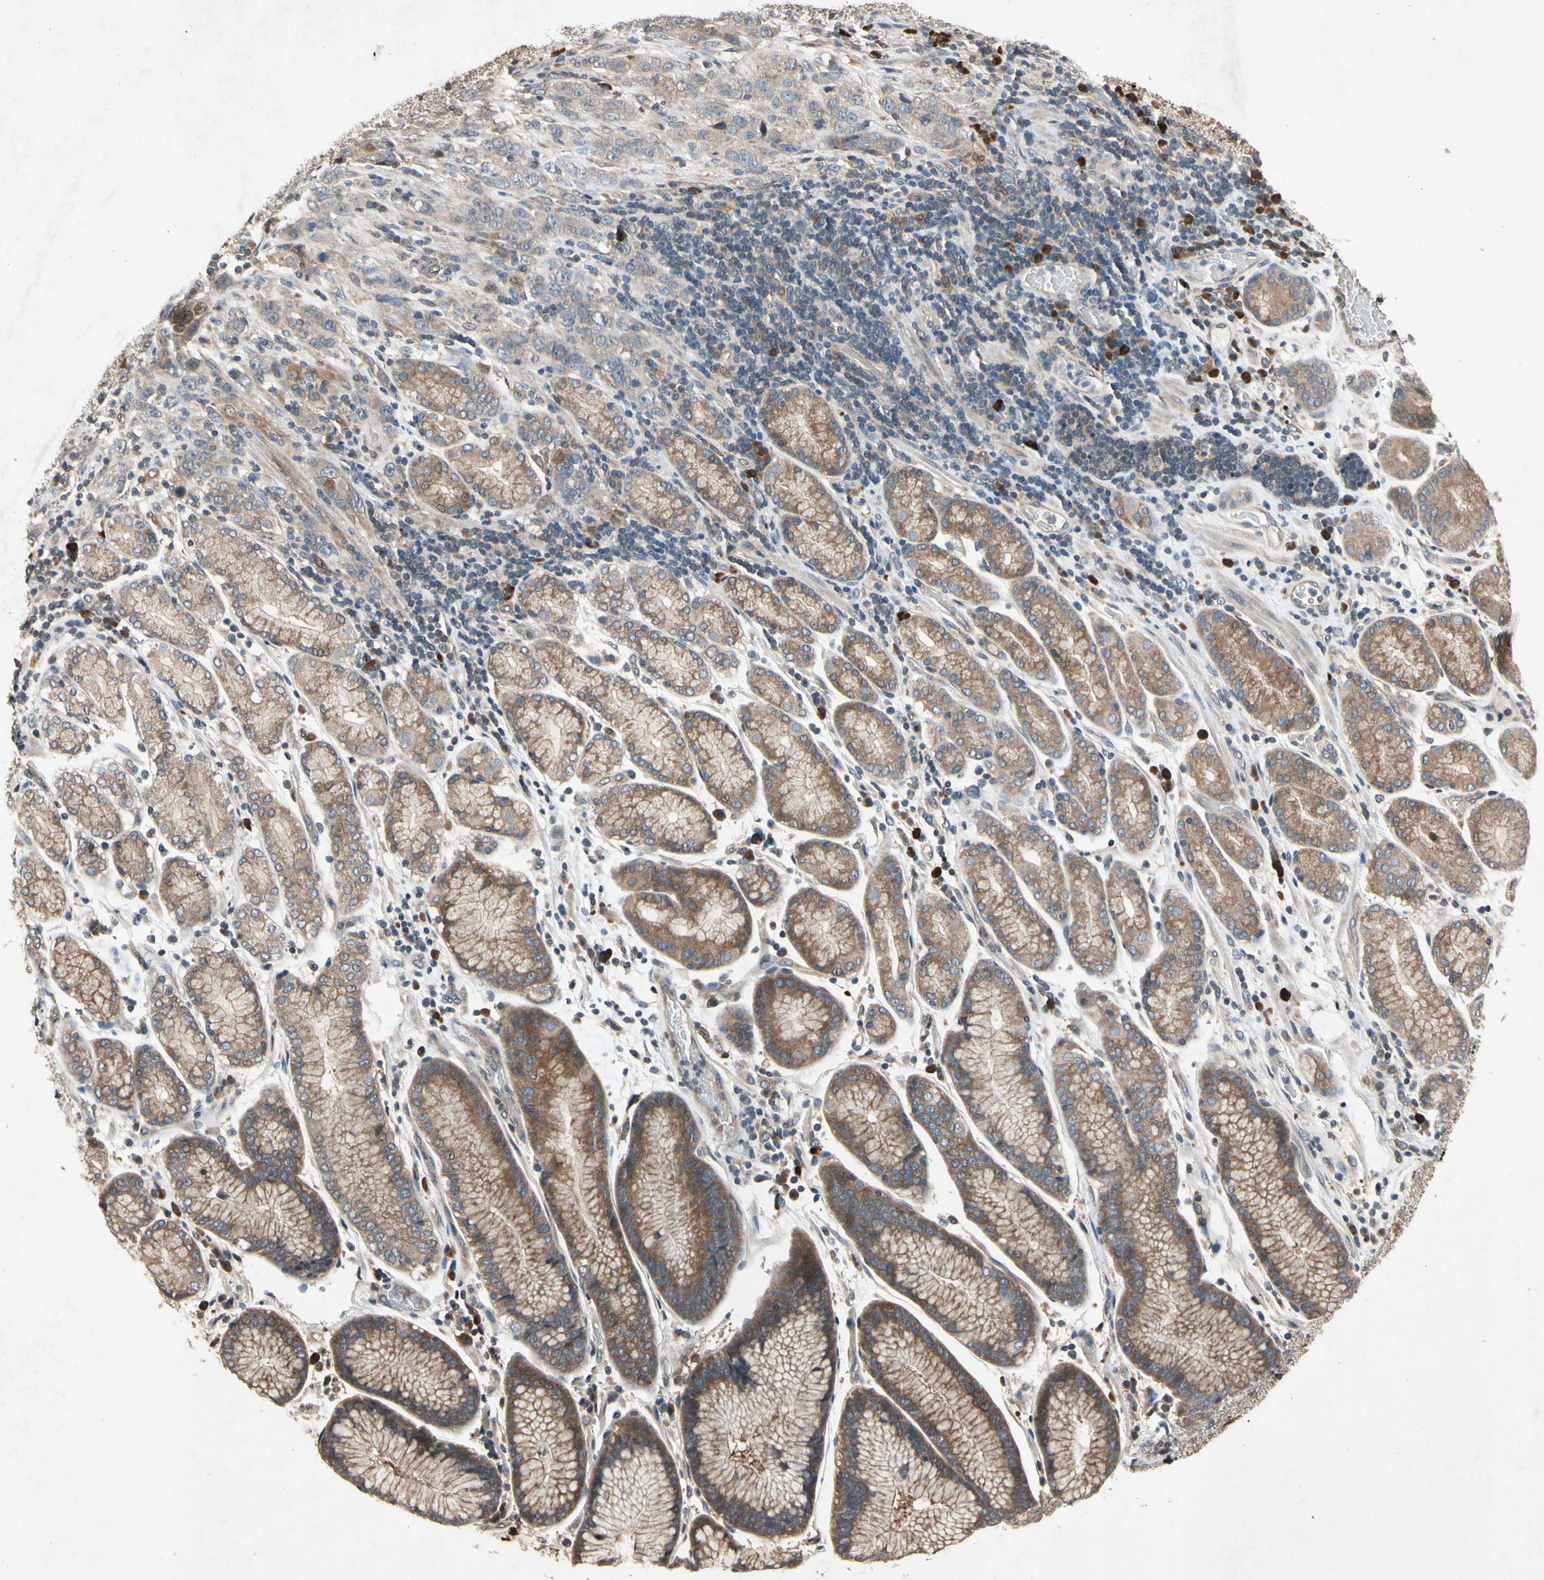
{"staining": {"intensity": "weak", "quantity": ">75%", "location": "cytoplasmic/membranous"}, "tissue": "stomach cancer", "cell_type": "Tumor cells", "image_type": "cancer", "snomed": [{"axis": "morphology", "description": "Normal tissue, NOS"}, {"axis": "morphology", "description": "Adenocarcinoma, NOS"}, {"axis": "topography", "description": "Stomach"}], "caption": "Immunohistochemical staining of stomach cancer (adenocarcinoma) exhibits low levels of weak cytoplasmic/membranous staining in approximately >75% of tumor cells. (Stains: DAB (3,3'-diaminobenzidine) in brown, nuclei in blue, Microscopy: brightfield microscopy at high magnification).", "gene": "PRDX4", "patient": {"sex": "male", "age": 48}}